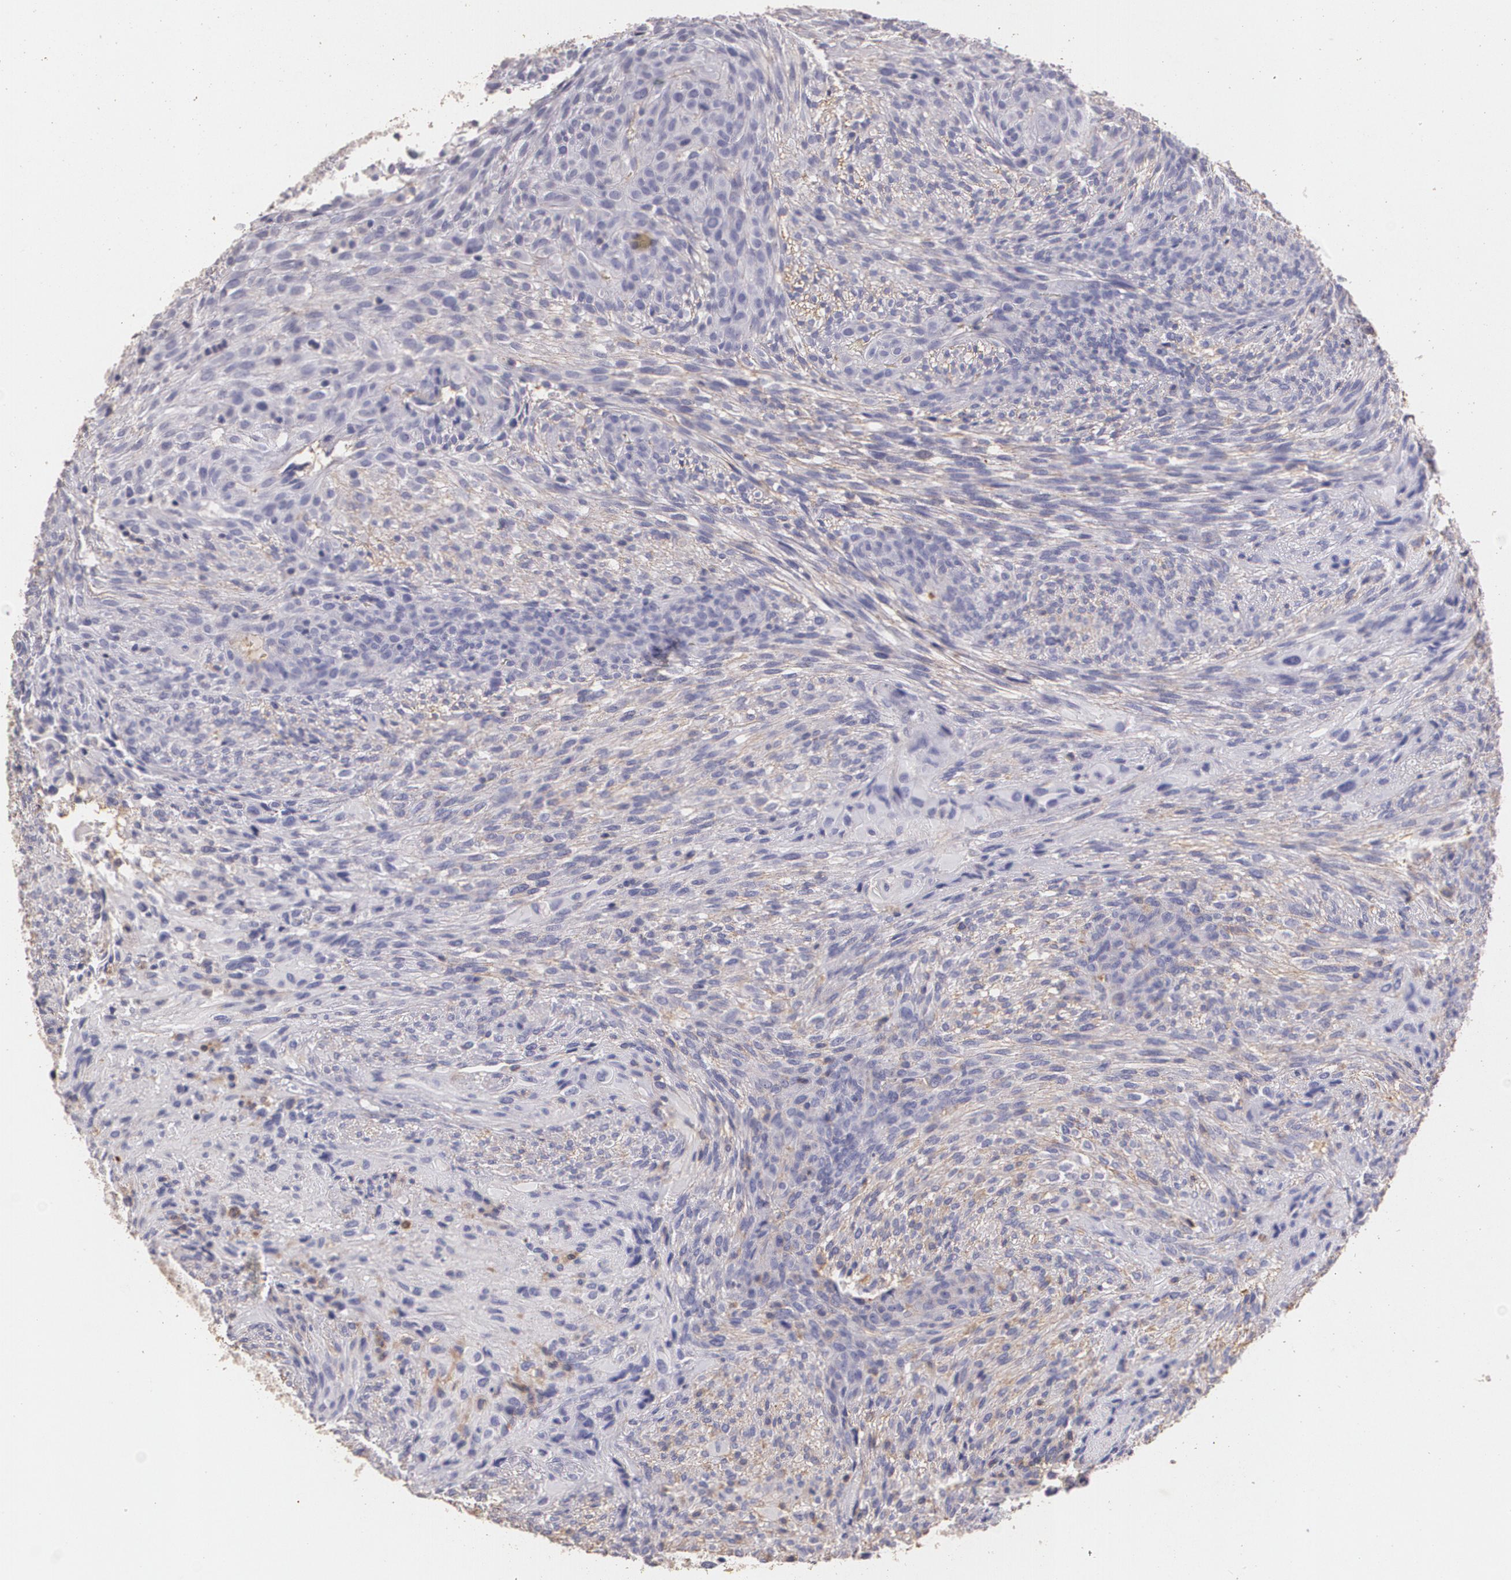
{"staining": {"intensity": "negative", "quantity": "none", "location": "none"}, "tissue": "glioma", "cell_type": "Tumor cells", "image_type": "cancer", "snomed": [{"axis": "morphology", "description": "Glioma, malignant, High grade"}, {"axis": "topography", "description": "Cerebral cortex"}], "caption": "The histopathology image displays no staining of tumor cells in high-grade glioma (malignant).", "gene": "TGFBR1", "patient": {"sex": "female", "age": 55}}